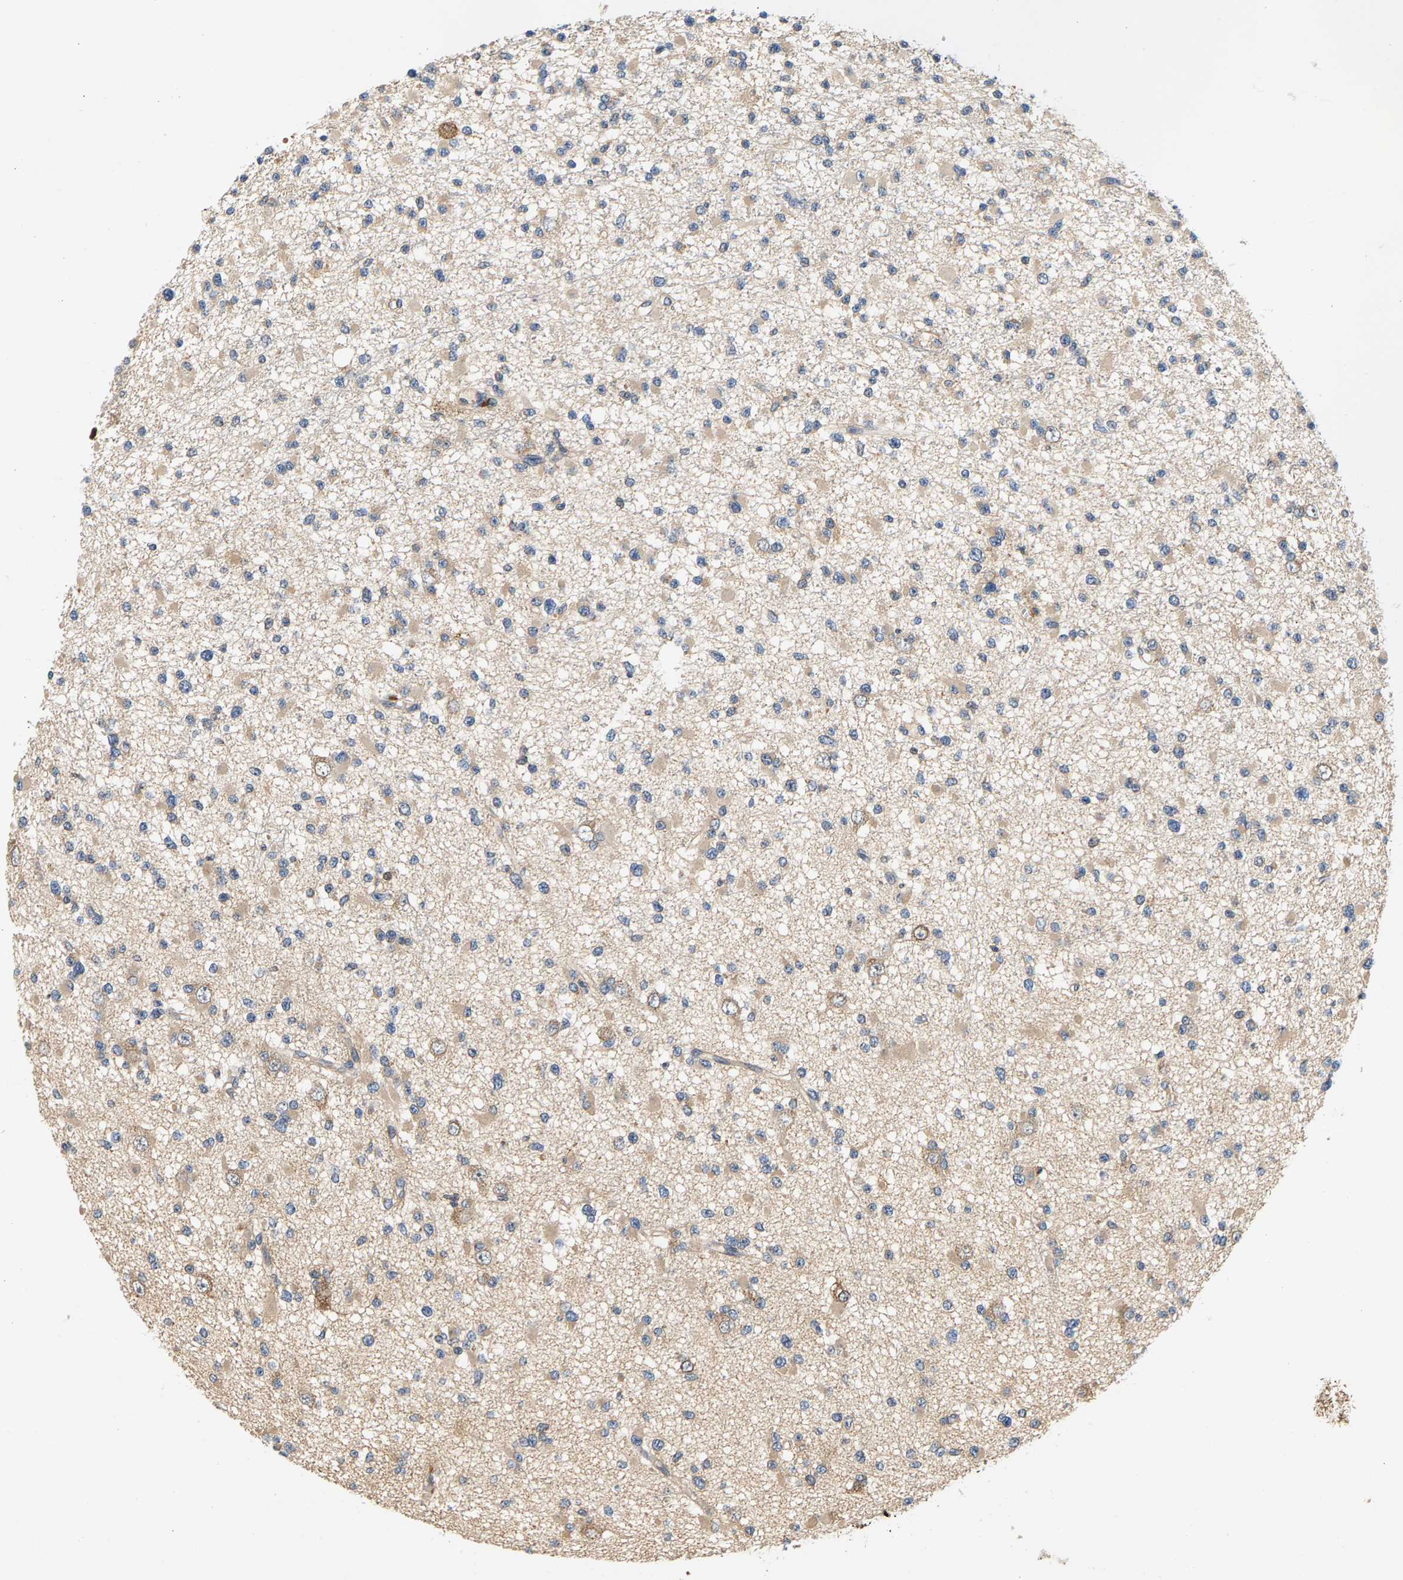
{"staining": {"intensity": "weak", "quantity": "<25%", "location": "cytoplasmic/membranous"}, "tissue": "glioma", "cell_type": "Tumor cells", "image_type": "cancer", "snomed": [{"axis": "morphology", "description": "Glioma, malignant, Low grade"}, {"axis": "topography", "description": "Brain"}], "caption": "Tumor cells show no significant protein staining in low-grade glioma (malignant).", "gene": "FAM78A", "patient": {"sex": "female", "age": 22}}